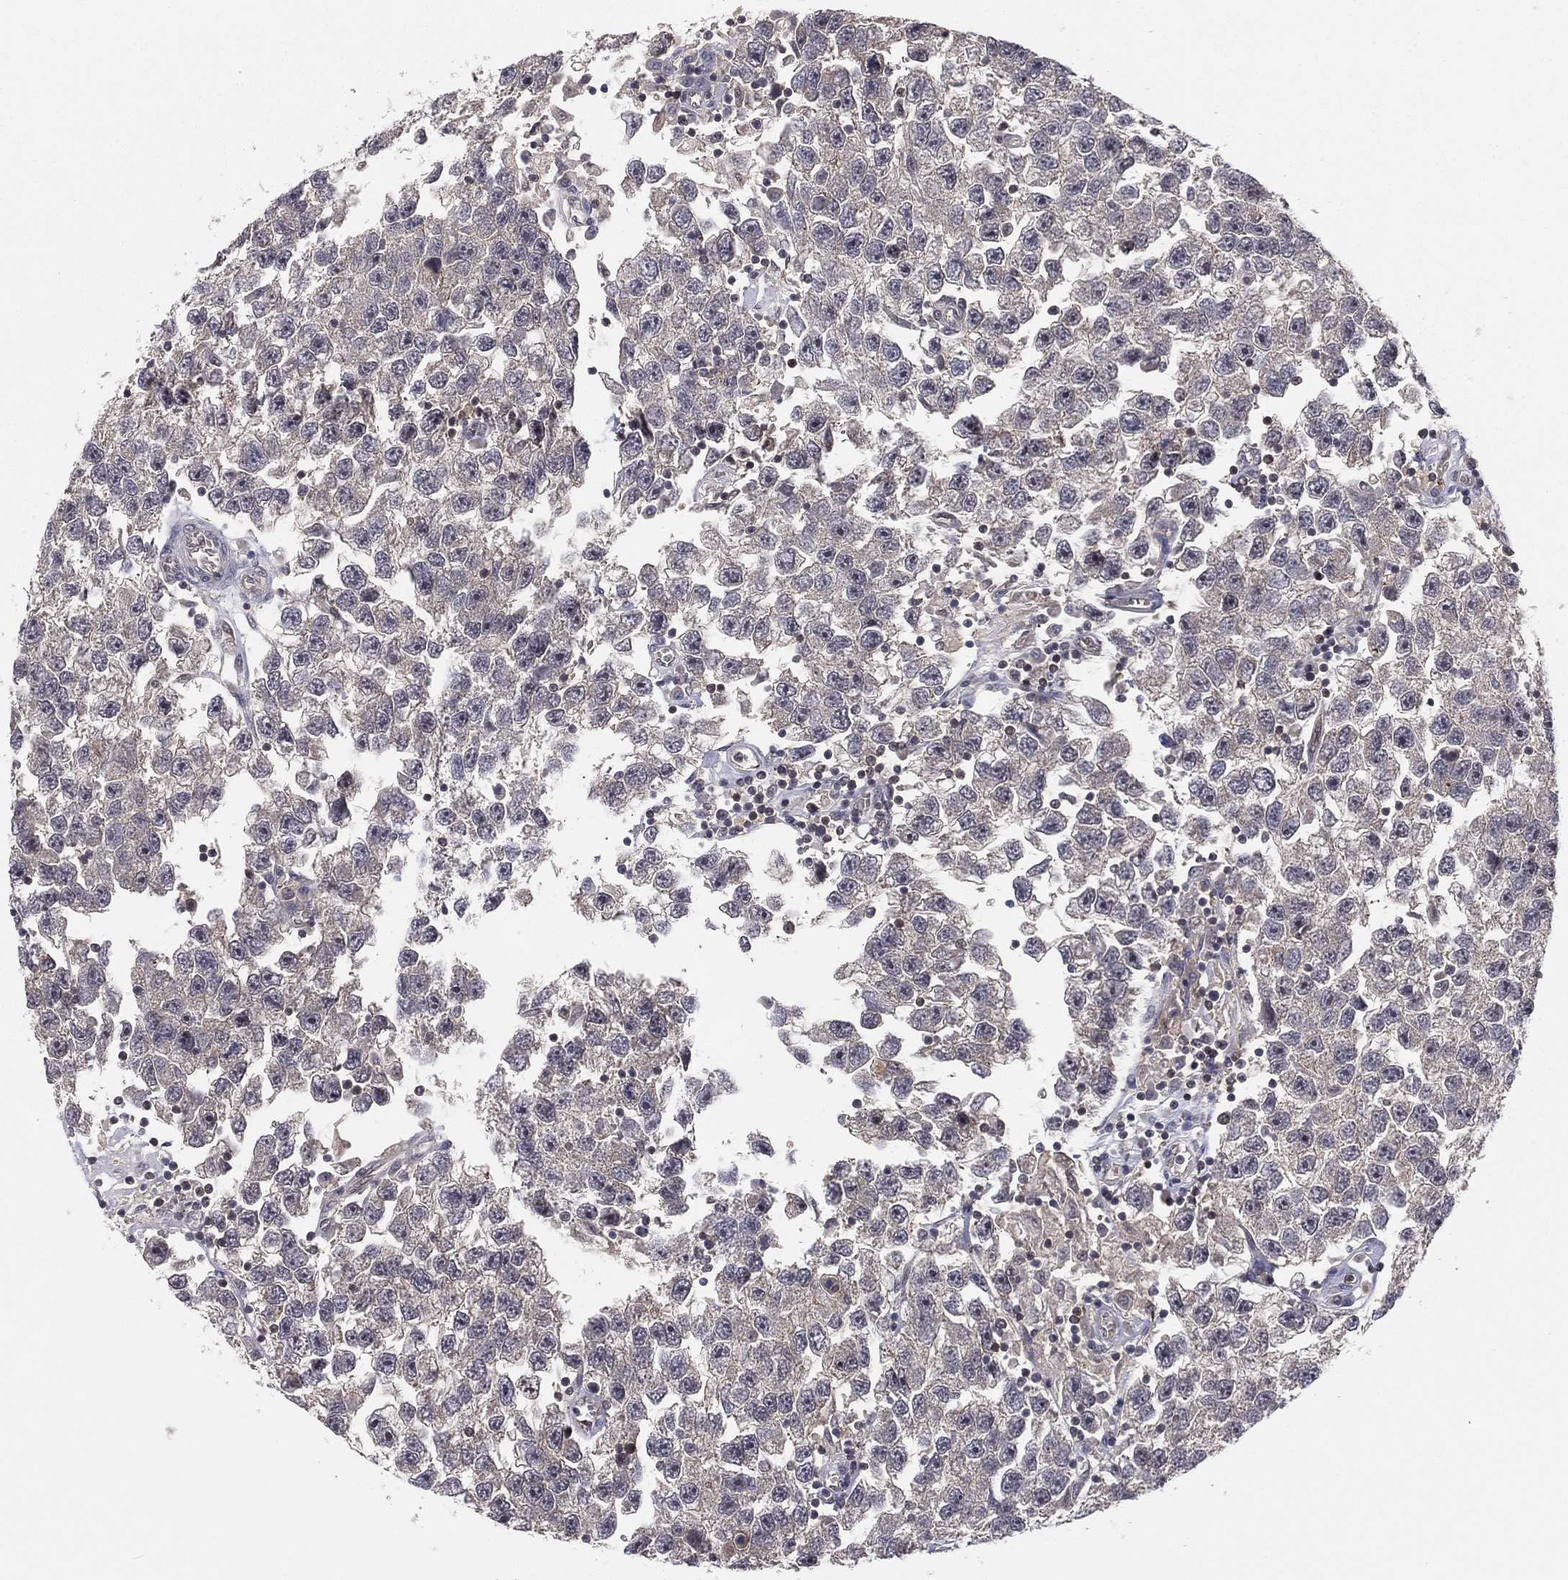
{"staining": {"intensity": "moderate", "quantity": "25%-75%", "location": "nuclear"}, "tissue": "testis cancer", "cell_type": "Tumor cells", "image_type": "cancer", "snomed": [{"axis": "morphology", "description": "Seminoma, NOS"}, {"axis": "topography", "description": "Testis"}], "caption": "Seminoma (testis) was stained to show a protein in brown. There is medium levels of moderate nuclear expression in about 25%-75% of tumor cells.", "gene": "GPALPP1", "patient": {"sex": "male", "age": 26}}